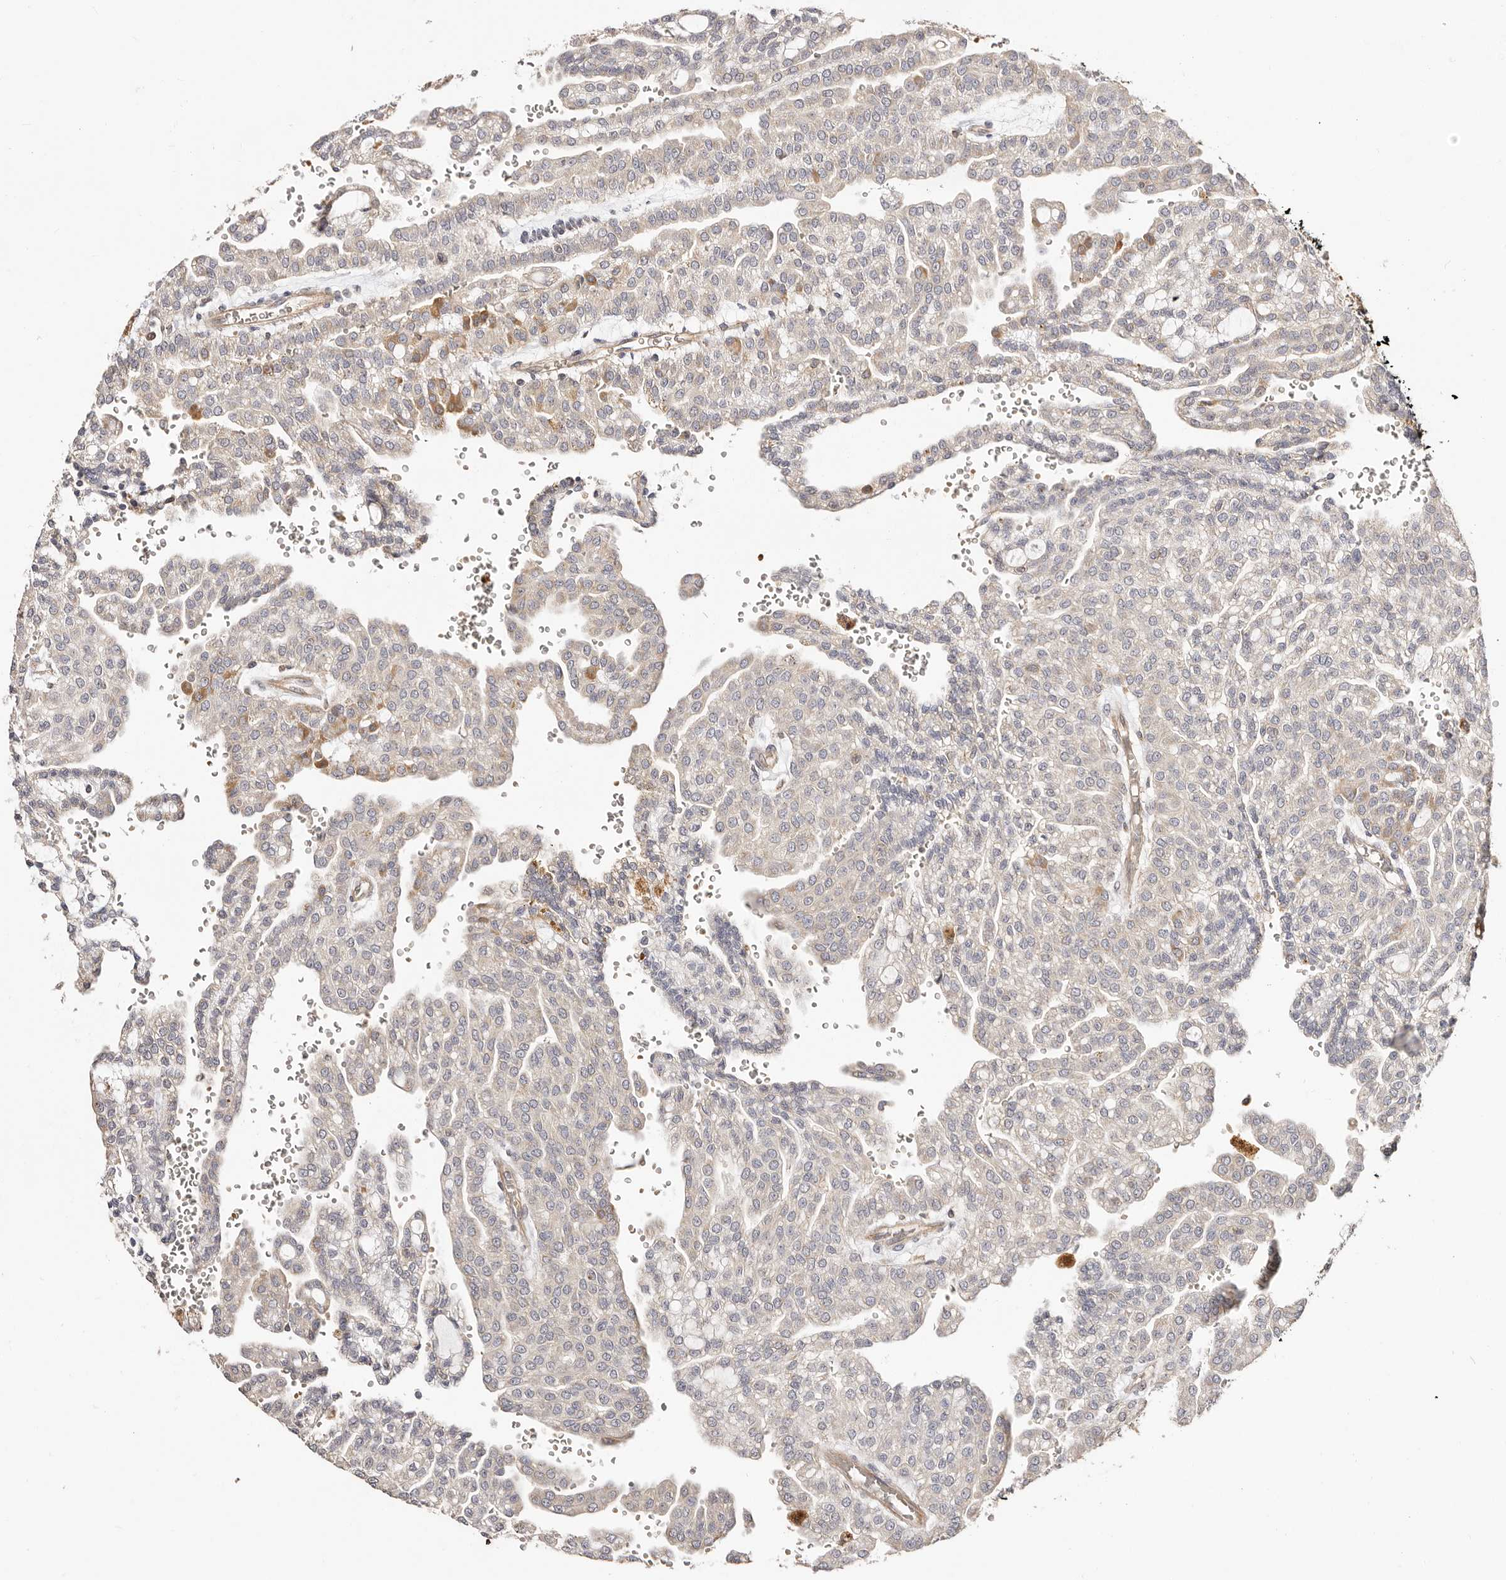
{"staining": {"intensity": "negative", "quantity": "none", "location": "none"}, "tissue": "renal cancer", "cell_type": "Tumor cells", "image_type": "cancer", "snomed": [{"axis": "morphology", "description": "Adenocarcinoma, NOS"}, {"axis": "topography", "description": "Kidney"}], "caption": "Immunohistochemical staining of renal cancer (adenocarcinoma) exhibits no significant expression in tumor cells.", "gene": "MAPK1", "patient": {"sex": "male", "age": 63}}